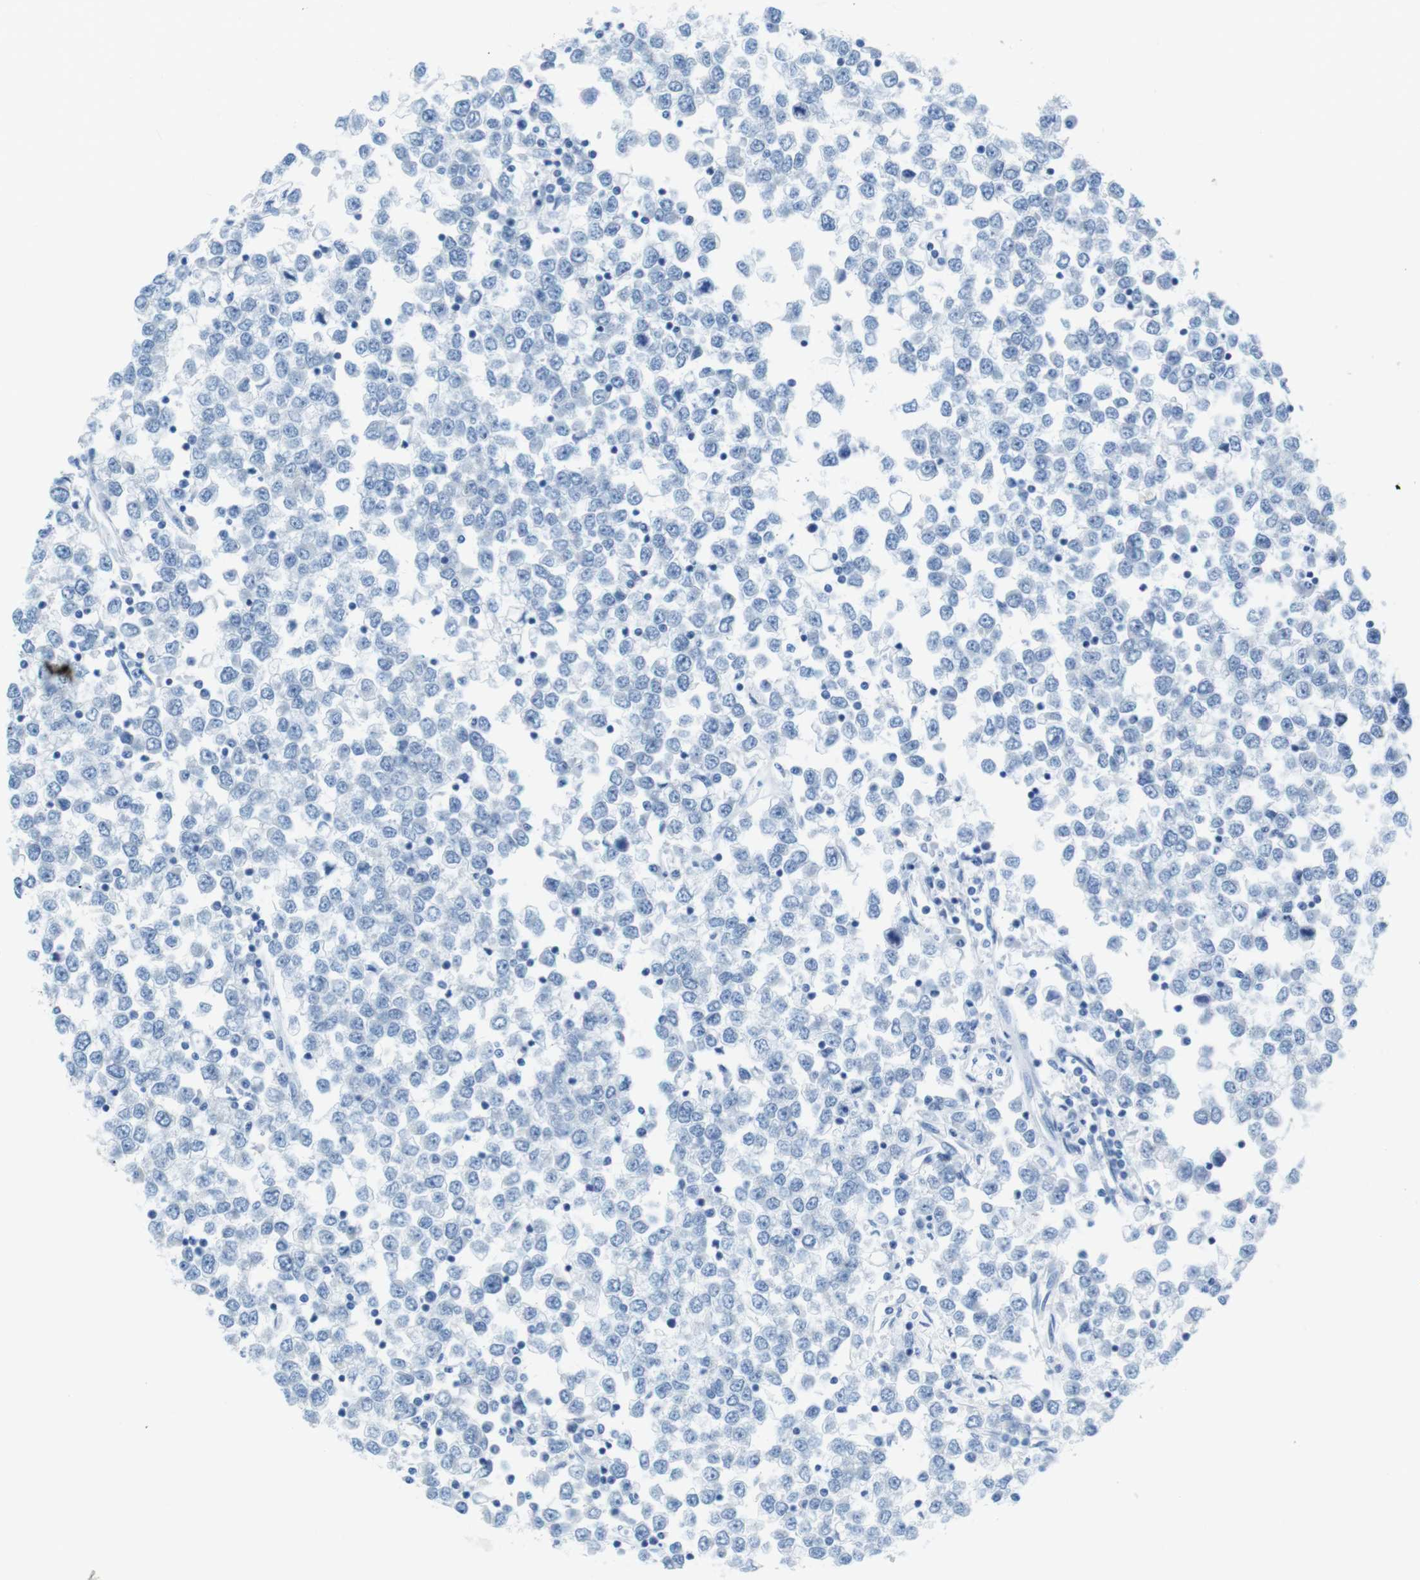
{"staining": {"intensity": "negative", "quantity": "none", "location": "none"}, "tissue": "testis cancer", "cell_type": "Tumor cells", "image_type": "cancer", "snomed": [{"axis": "morphology", "description": "Seminoma, NOS"}, {"axis": "topography", "description": "Testis"}], "caption": "A photomicrograph of human testis seminoma is negative for staining in tumor cells. Brightfield microscopy of immunohistochemistry (IHC) stained with DAB (brown) and hematoxylin (blue), captured at high magnification.", "gene": "GAP43", "patient": {"sex": "male", "age": 65}}